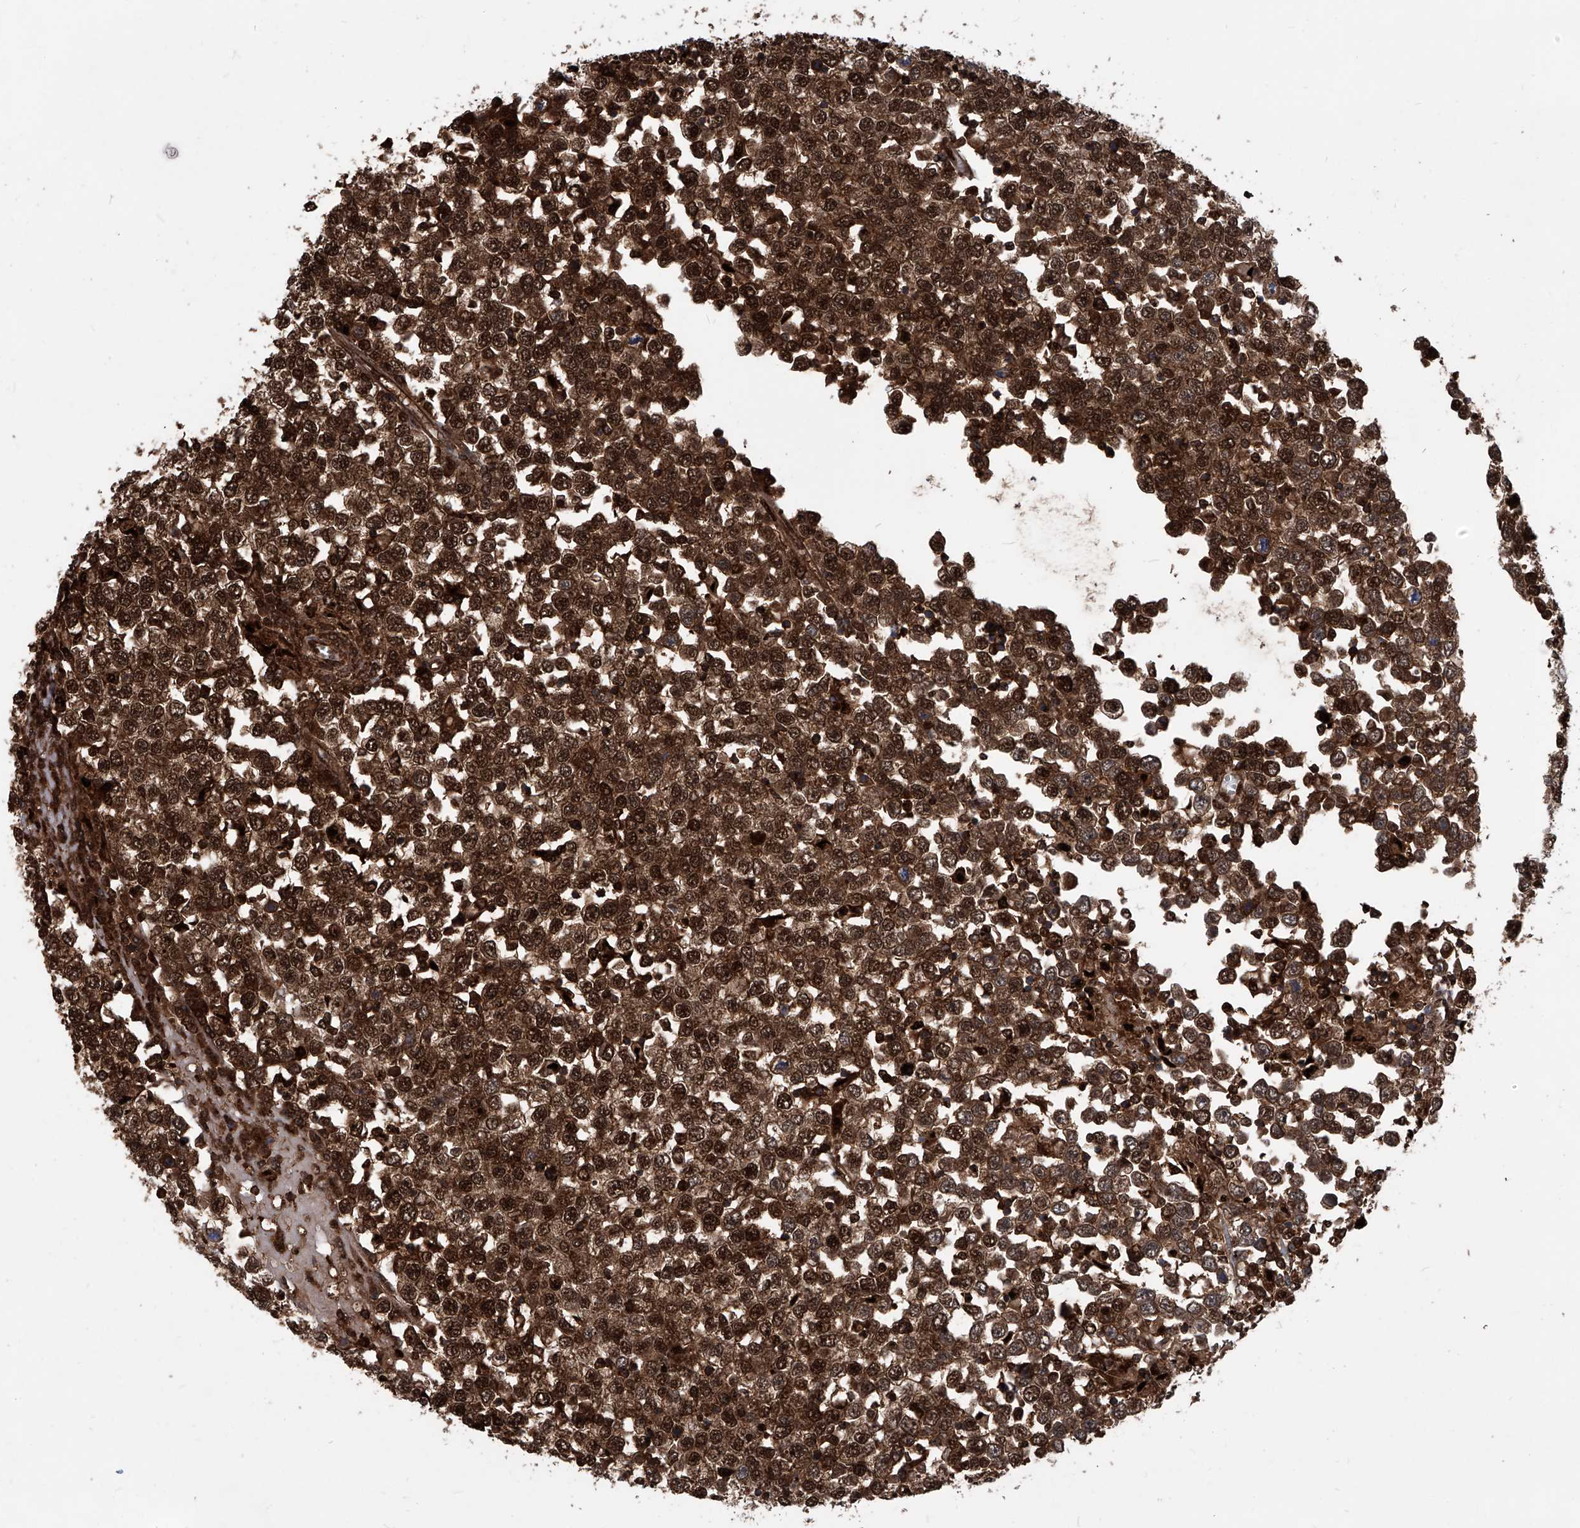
{"staining": {"intensity": "strong", "quantity": ">75%", "location": "cytoplasmic/membranous,nuclear"}, "tissue": "testis cancer", "cell_type": "Tumor cells", "image_type": "cancer", "snomed": [{"axis": "morphology", "description": "Seminoma, NOS"}, {"axis": "topography", "description": "Testis"}], "caption": "This photomicrograph exhibits testis cancer stained with immunohistochemistry (IHC) to label a protein in brown. The cytoplasmic/membranous and nuclear of tumor cells show strong positivity for the protein. Nuclei are counter-stained blue.", "gene": "PSMB1", "patient": {"sex": "male", "age": 65}}